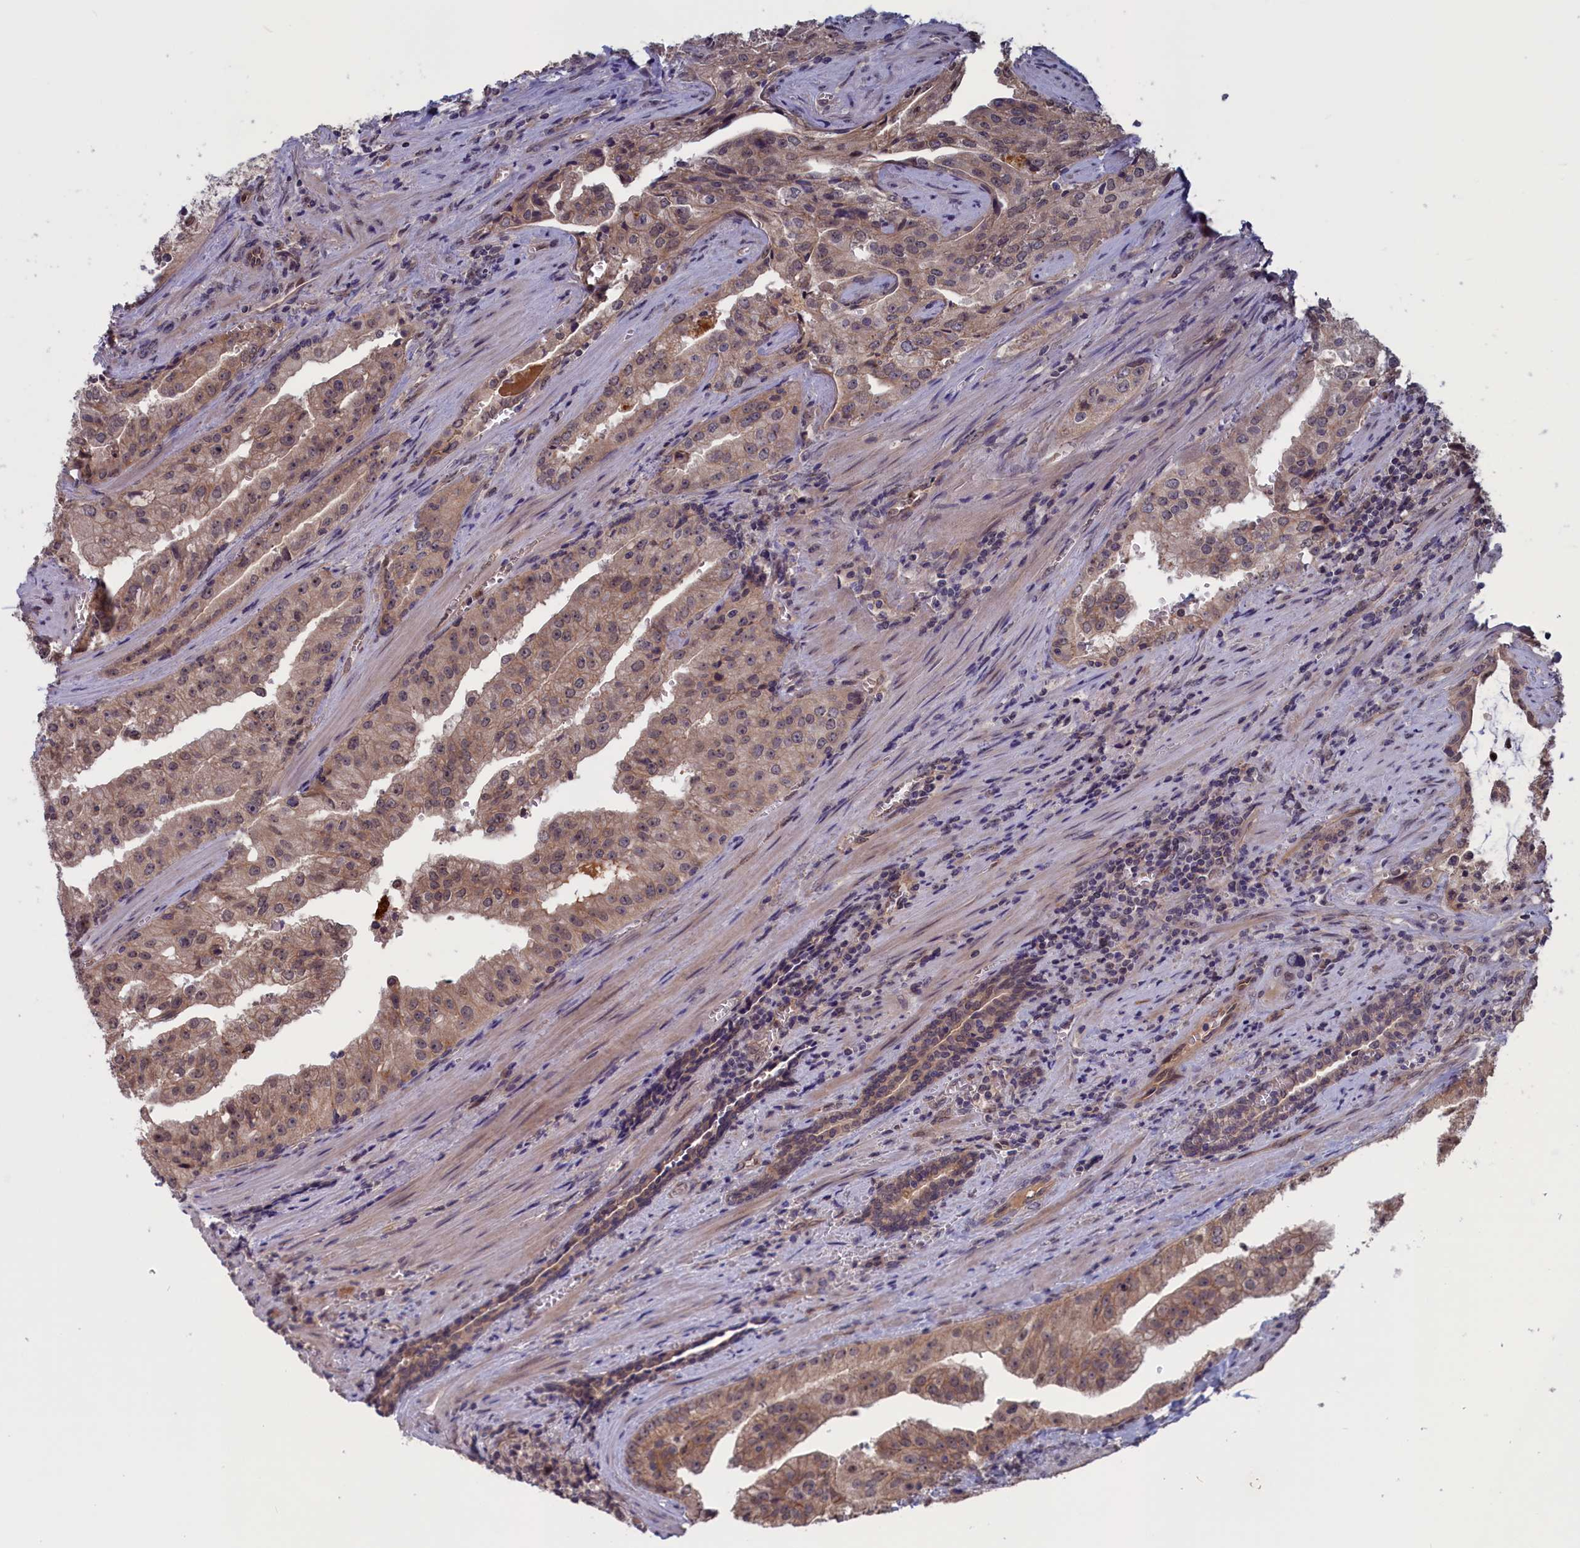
{"staining": {"intensity": "weak", "quantity": "25%-75%", "location": "cytoplasmic/membranous"}, "tissue": "prostate cancer", "cell_type": "Tumor cells", "image_type": "cancer", "snomed": [{"axis": "morphology", "description": "Adenocarcinoma, High grade"}, {"axis": "topography", "description": "Prostate"}], "caption": "A high-resolution histopathology image shows immunohistochemistry (IHC) staining of prostate adenocarcinoma (high-grade), which reveals weak cytoplasmic/membranous positivity in approximately 25%-75% of tumor cells.", "gene": "PLP2", "patient": {"sex": "male", "age": 68}}